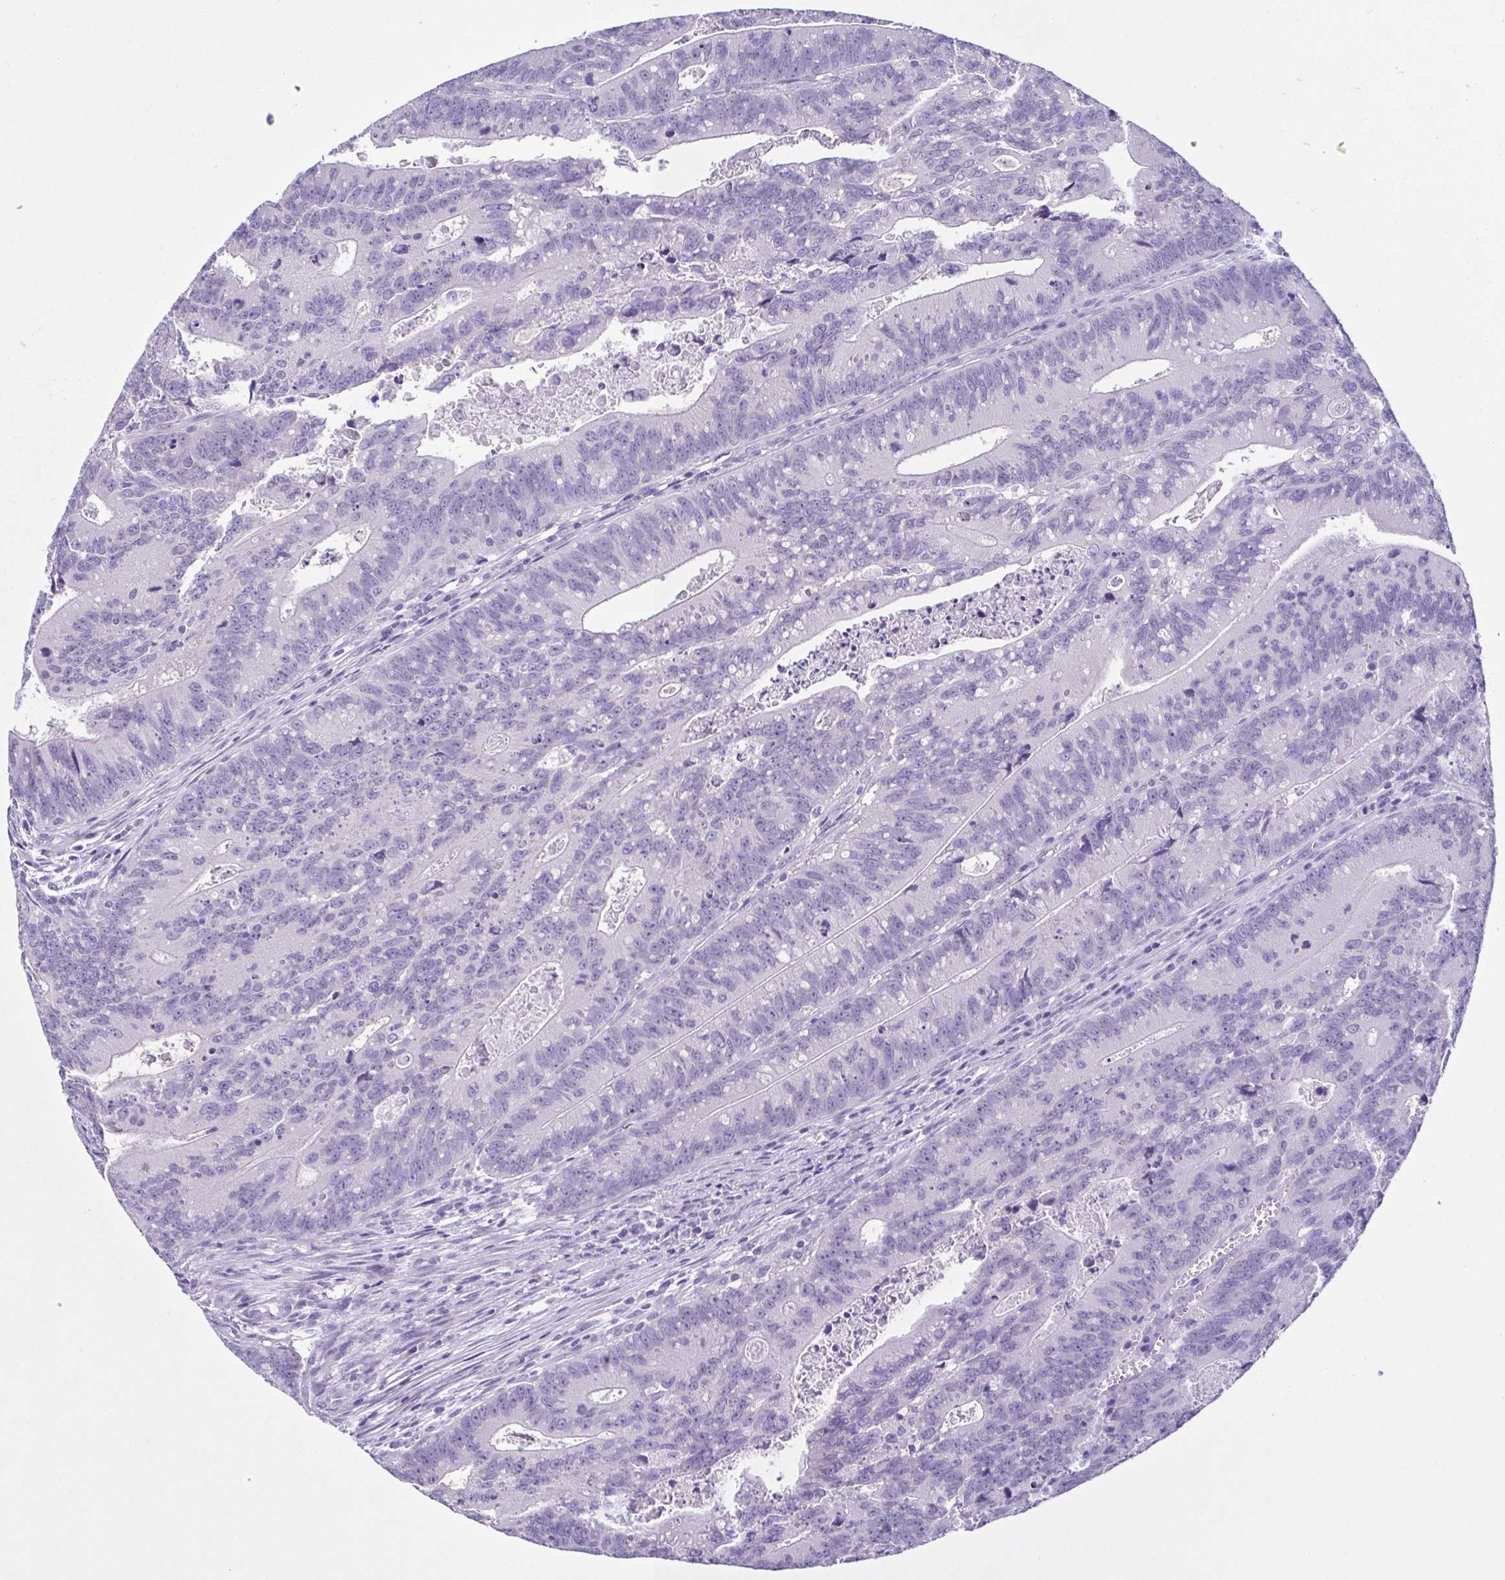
{"staining": {"intensity": "negative", "quantity": "none", "location": "none"}, "tissue": "colorectal cancer", "cell_type": "Tumor cells", "image_type": "cancer", "snomed": [{"axis": "morphology", "description": "Adenocarcinoma, NOS"}, {"axis": "topography", "description": "Rectum"}], "caption": "Immunohistochemical staining of colorectal adenocarcinoma exhibits no significant staining in tumor cells.", "gene": "INAFM1", "patient": {"sex": "female", "age": 81}}